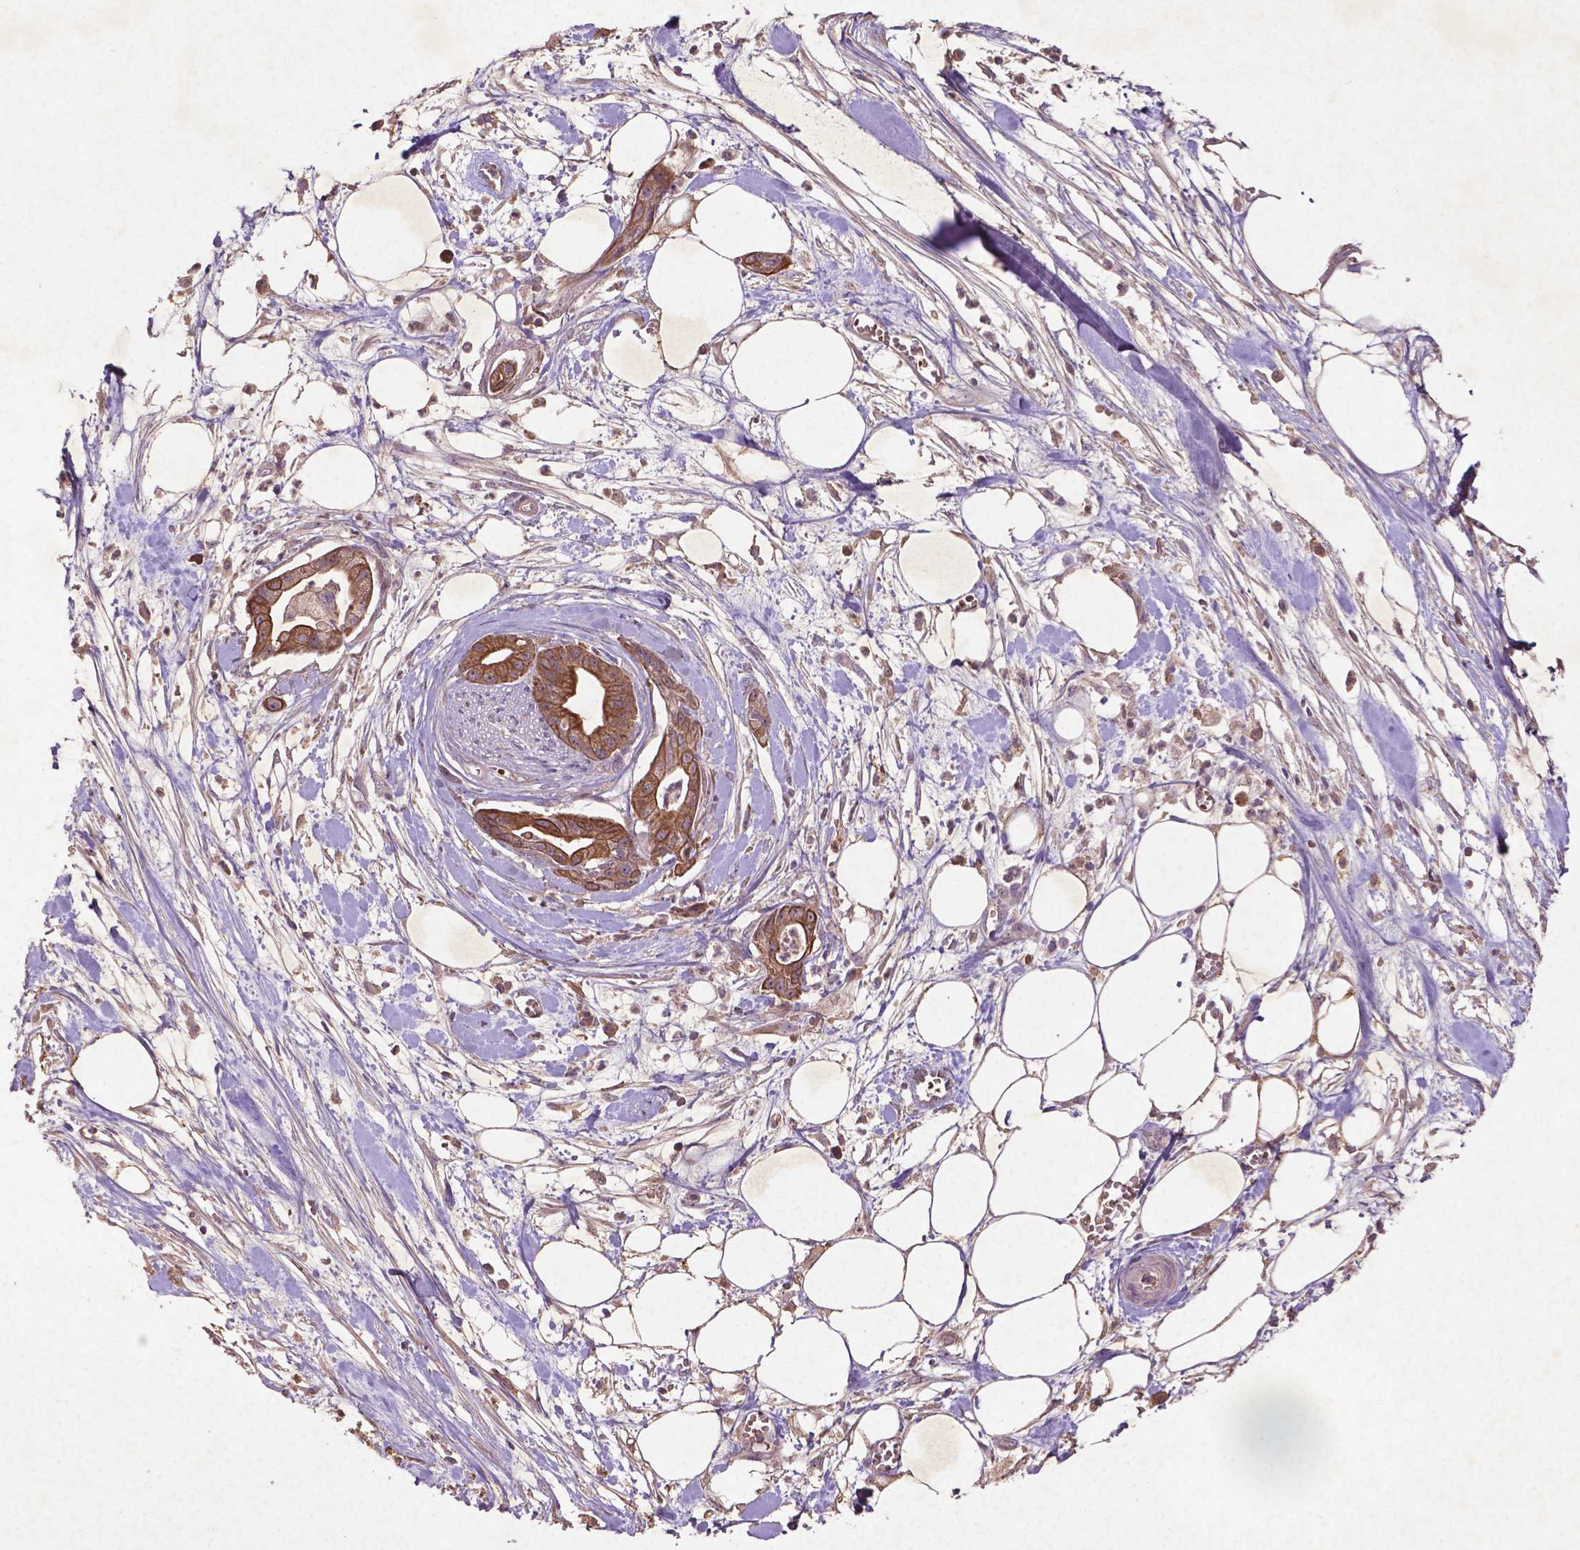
{"staining": {"intensity": "strong", "quantity": ">75%", "location": "cytoplasmic/membranous"}, "tissue": "pancreatic cancer", "cell_type": "Tumor cells", "image_type": "cancer", "snomed": [{"axis": "morphology", "description": "Normal tissue, NOS"}, {"axis": "morphology", "description": "Adenocarcinoma, NOS"}, {"axis": "topography", "description": "Lymph node"}, {"axis": "topography", "description": "Pancreas"}], "caption": "Protein staining shows strong cytoplasmic/membranous positivity in approximately >75% of tumor cells in pancreatic cancer (adenocarcinoma). The protein is stained brown, and the nuclei are stained in blue (DAB (3,3'-diaminobenzidine) IHC with brightfield microscopy, high magnification).", "gene": "COQ2", "patient": {"sex": "female", "age": 58}}